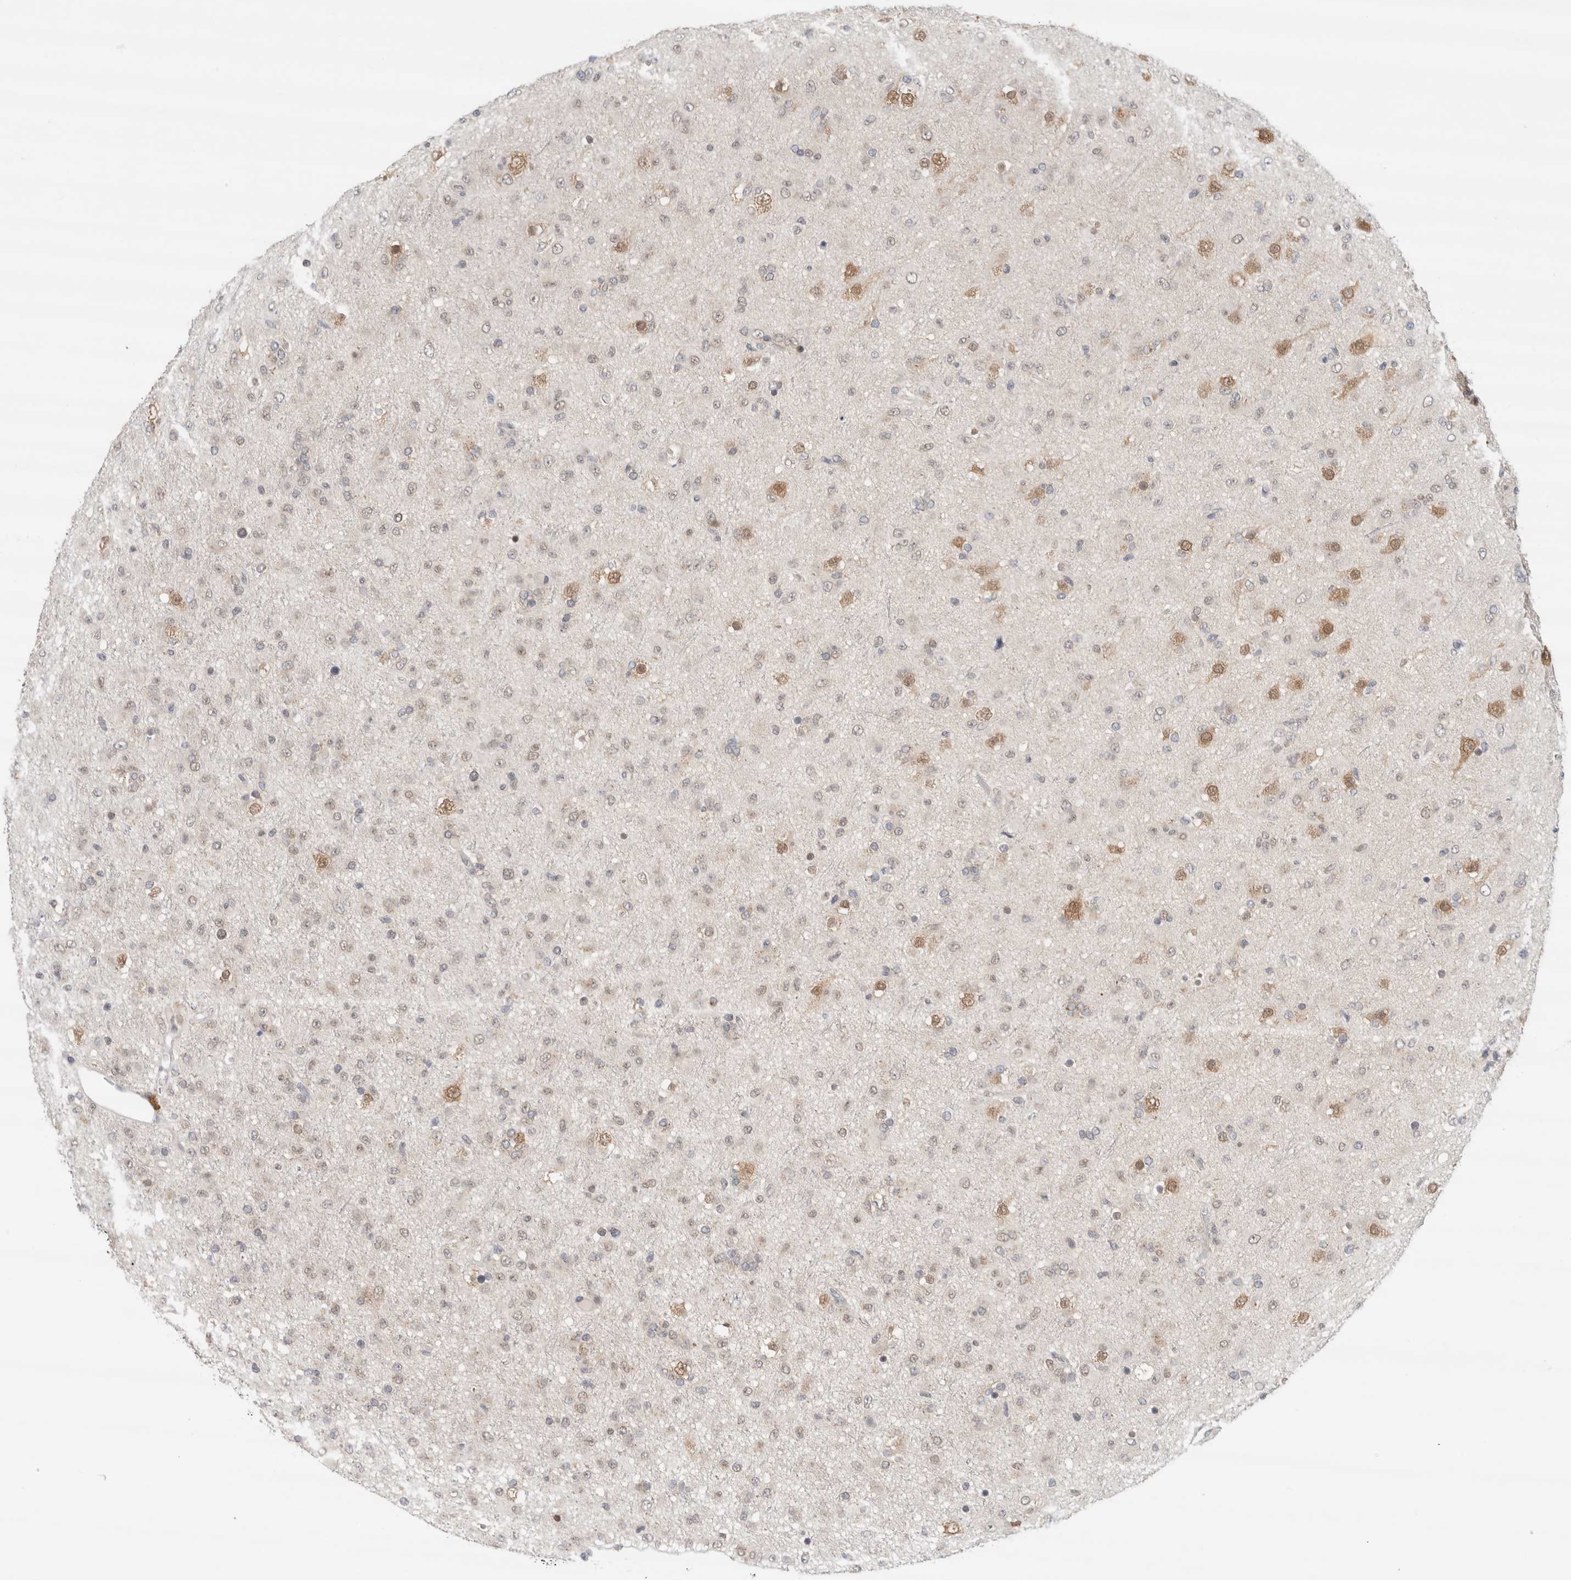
{"staining": {"intensity": "weak", "quantity": "<25%", "location": "cytoplasmic/membranous,nuclear"}, "tissue": "glioma", "cell_type": "Tumor cells", "image_type": "cancer", "snomed": [{"axis": "morphology", "description": "Glioma, malignant, Low grade"}, {"axis": "topography", "description": "Brain"}], "caption": "A high-resolution image shows immunohistochemistry staining of malignant glioma (low-grade), which displays no significant staining in tumor cells.", "gene": "EIF4G3", "patient": {"sex": "male", "age": 65}}